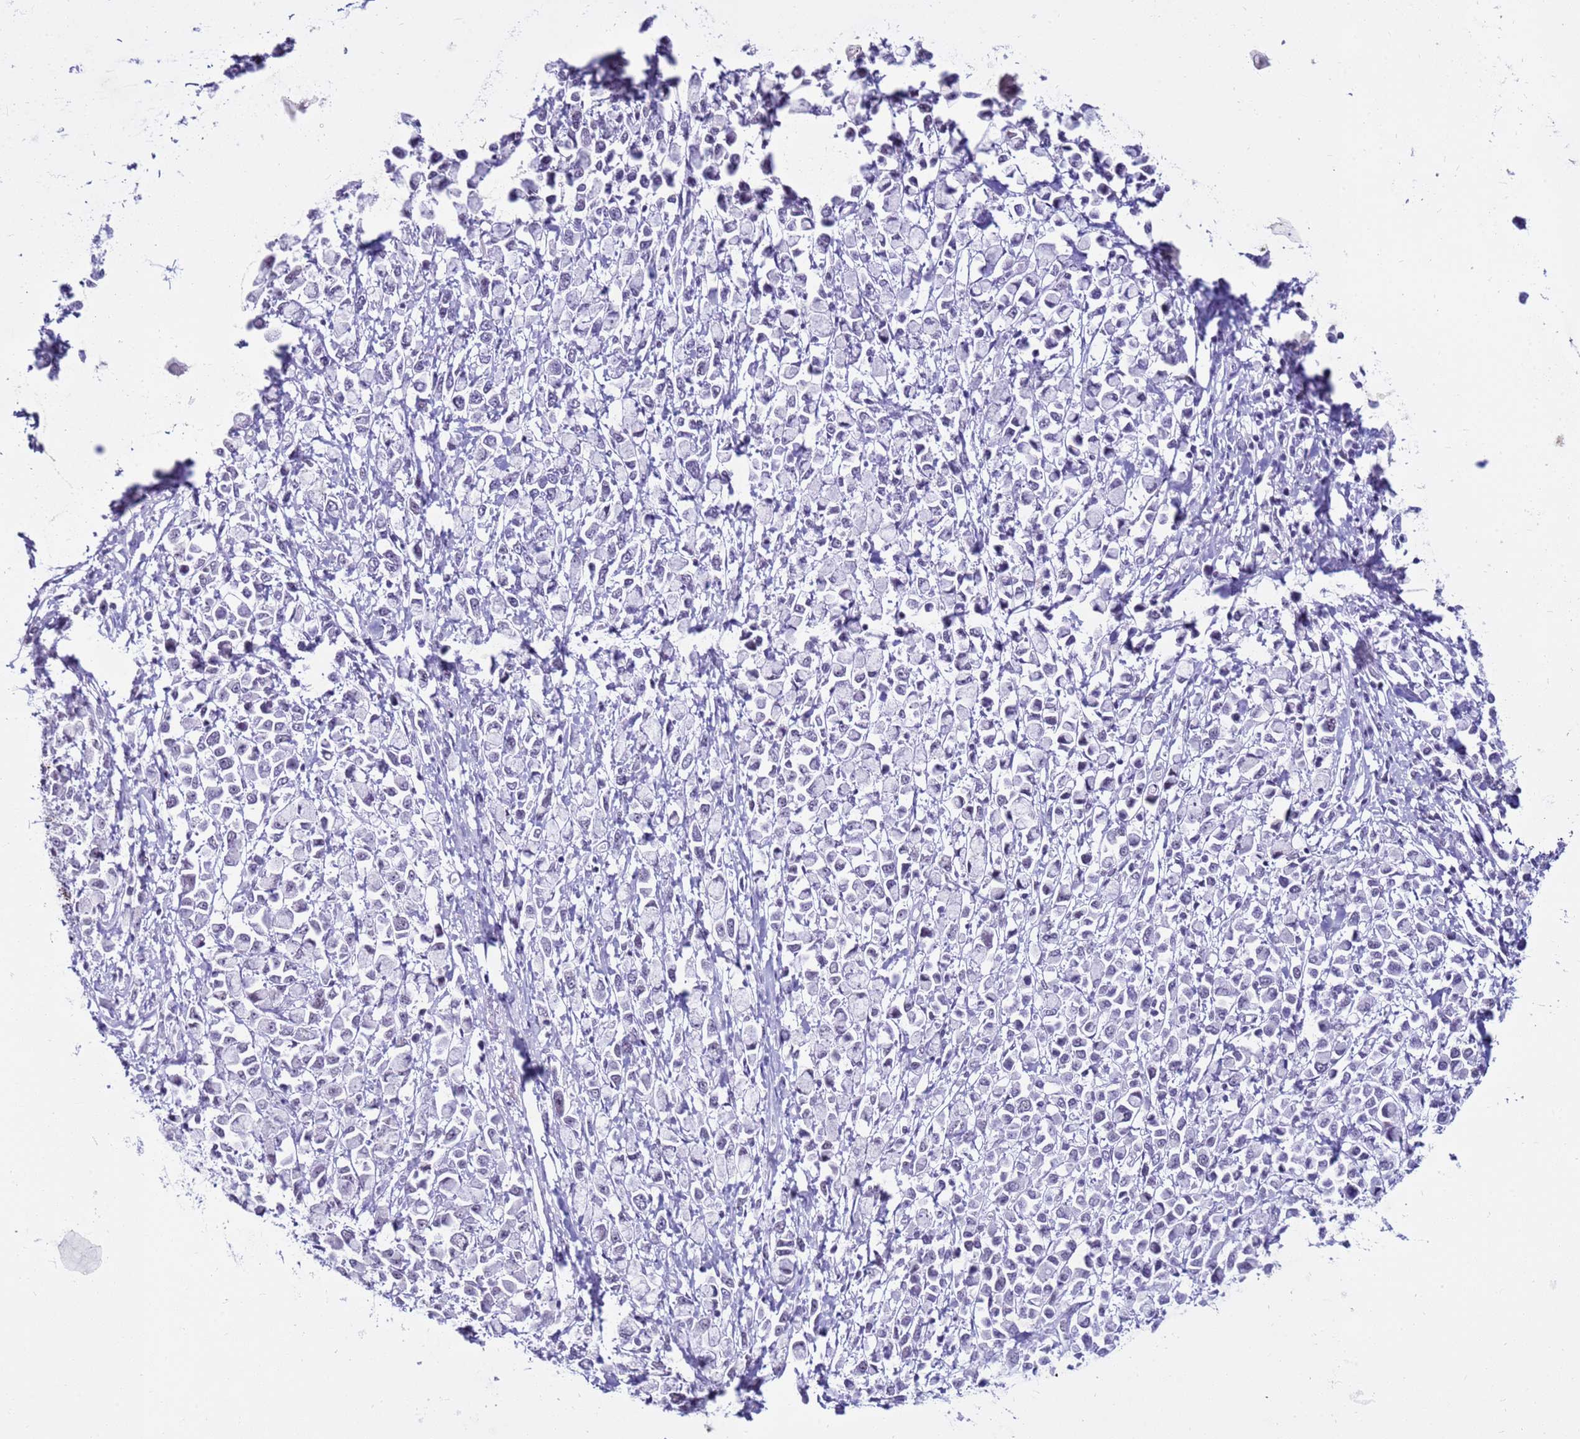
{"staining": {"intensity": "negative", "quantity": "none", "location": "none"}, "tissue": "stomach cancer", "cell_type": "Tumor cells", "image_type": "cancer", "snomed": [{"axis": "morphology", "description": "Adenocarcinoma, NOS"}, {"axis": "topography", "description": "Stomach"}], "caption": "Immunohistochemistry image of neoplastic tissue: human stomach cancer (adenocarcinoma) stained with DAB demonstrates no significant protein expression in tumor cells.", "gene": "DHX15", "patient": {"sex": "female", "age": 81}}